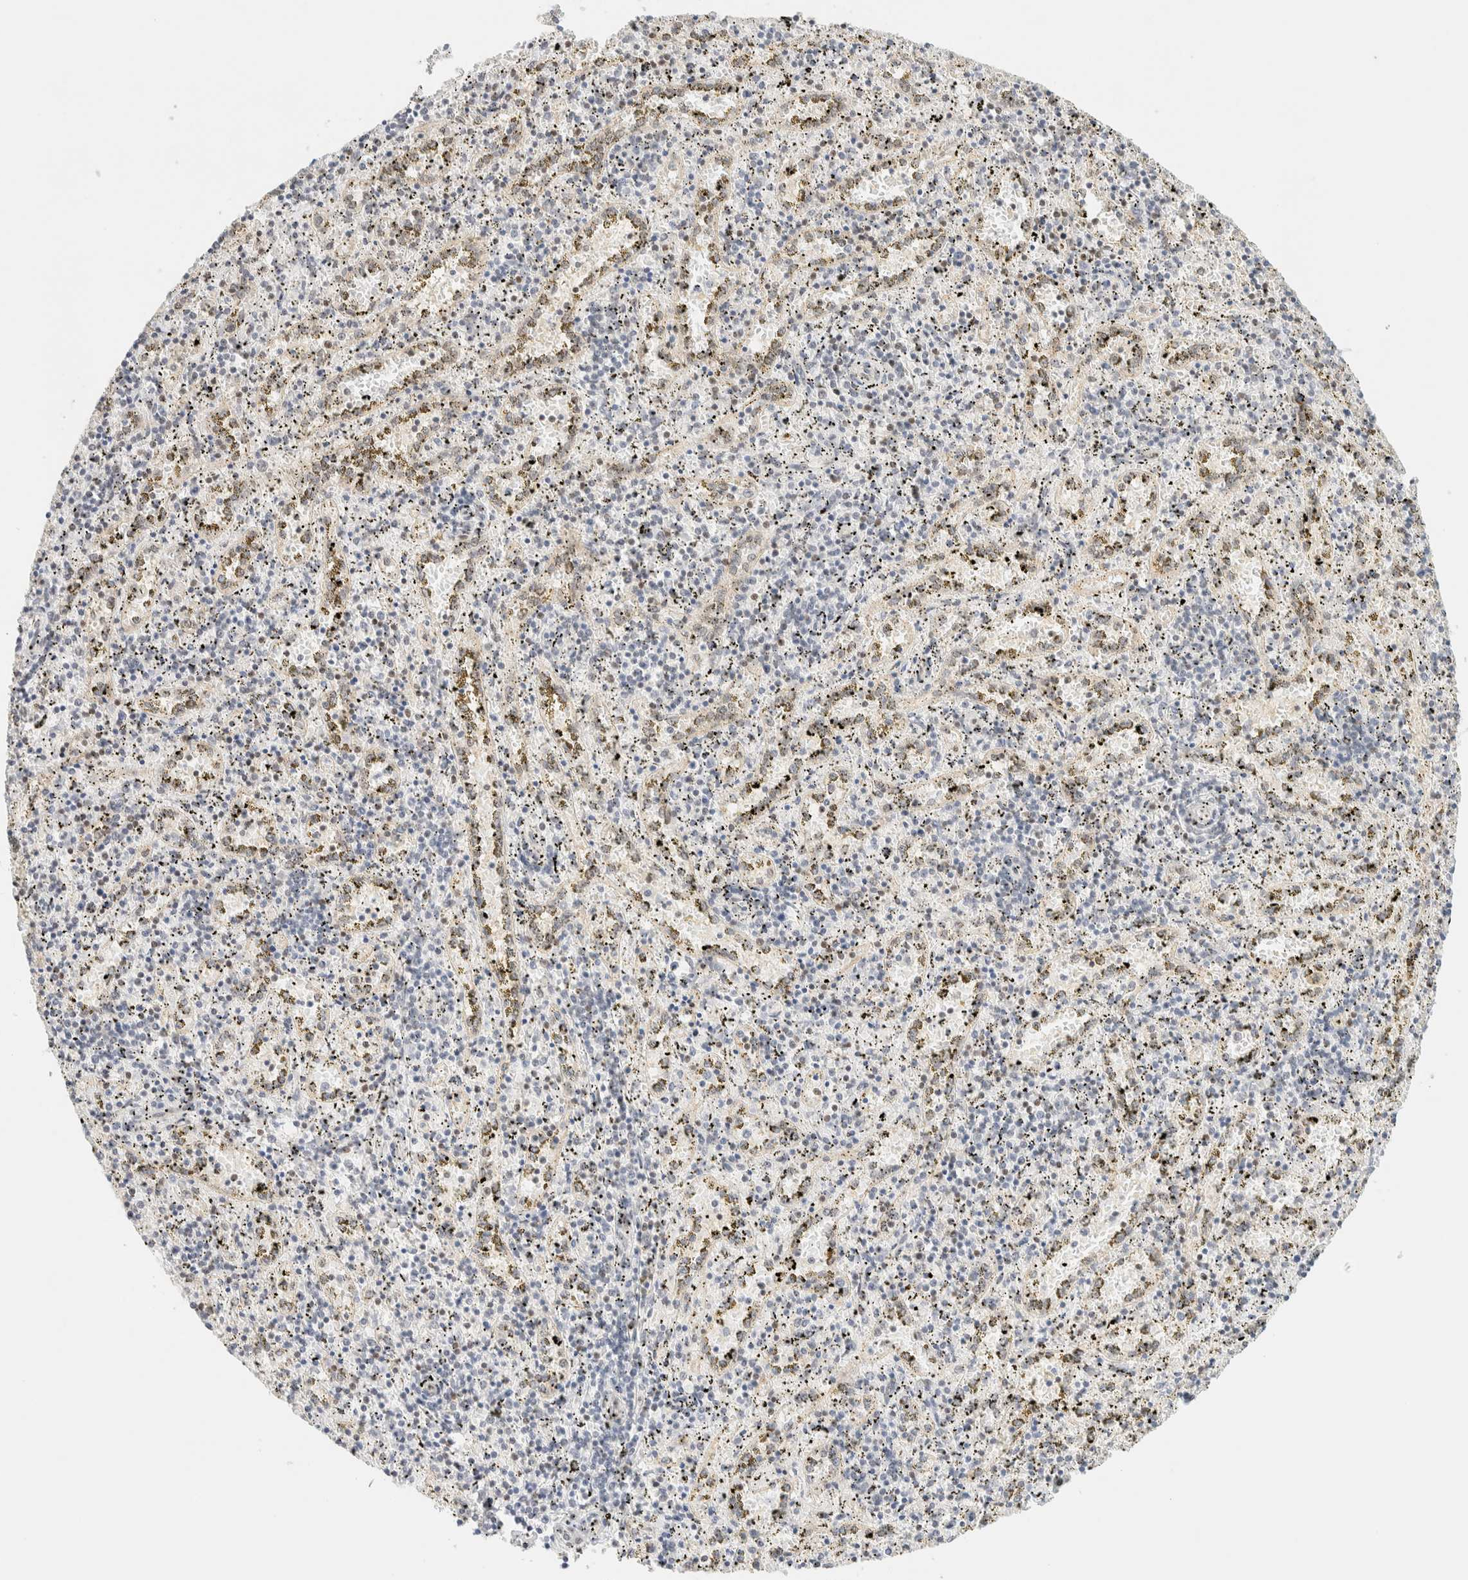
{"staining": {"intensity": "weak", "quantity": "<25%", "location": "nuclear"}, "tissue": "spleen", "cell_type": "Cells in red pulp", "image_type": "normal", "snomed": [{"axis": "morphology", "description": "Normal tissue, NOS"}, {"axis": "topography", "description": "Spleen"}], "caption": "This is an immunohistochemistry (IHC) image of normal human spleen. There is no expression in cells in red pulp.", "gene": "PYGO2", "patient": {"sex": "male", "age": 11}}